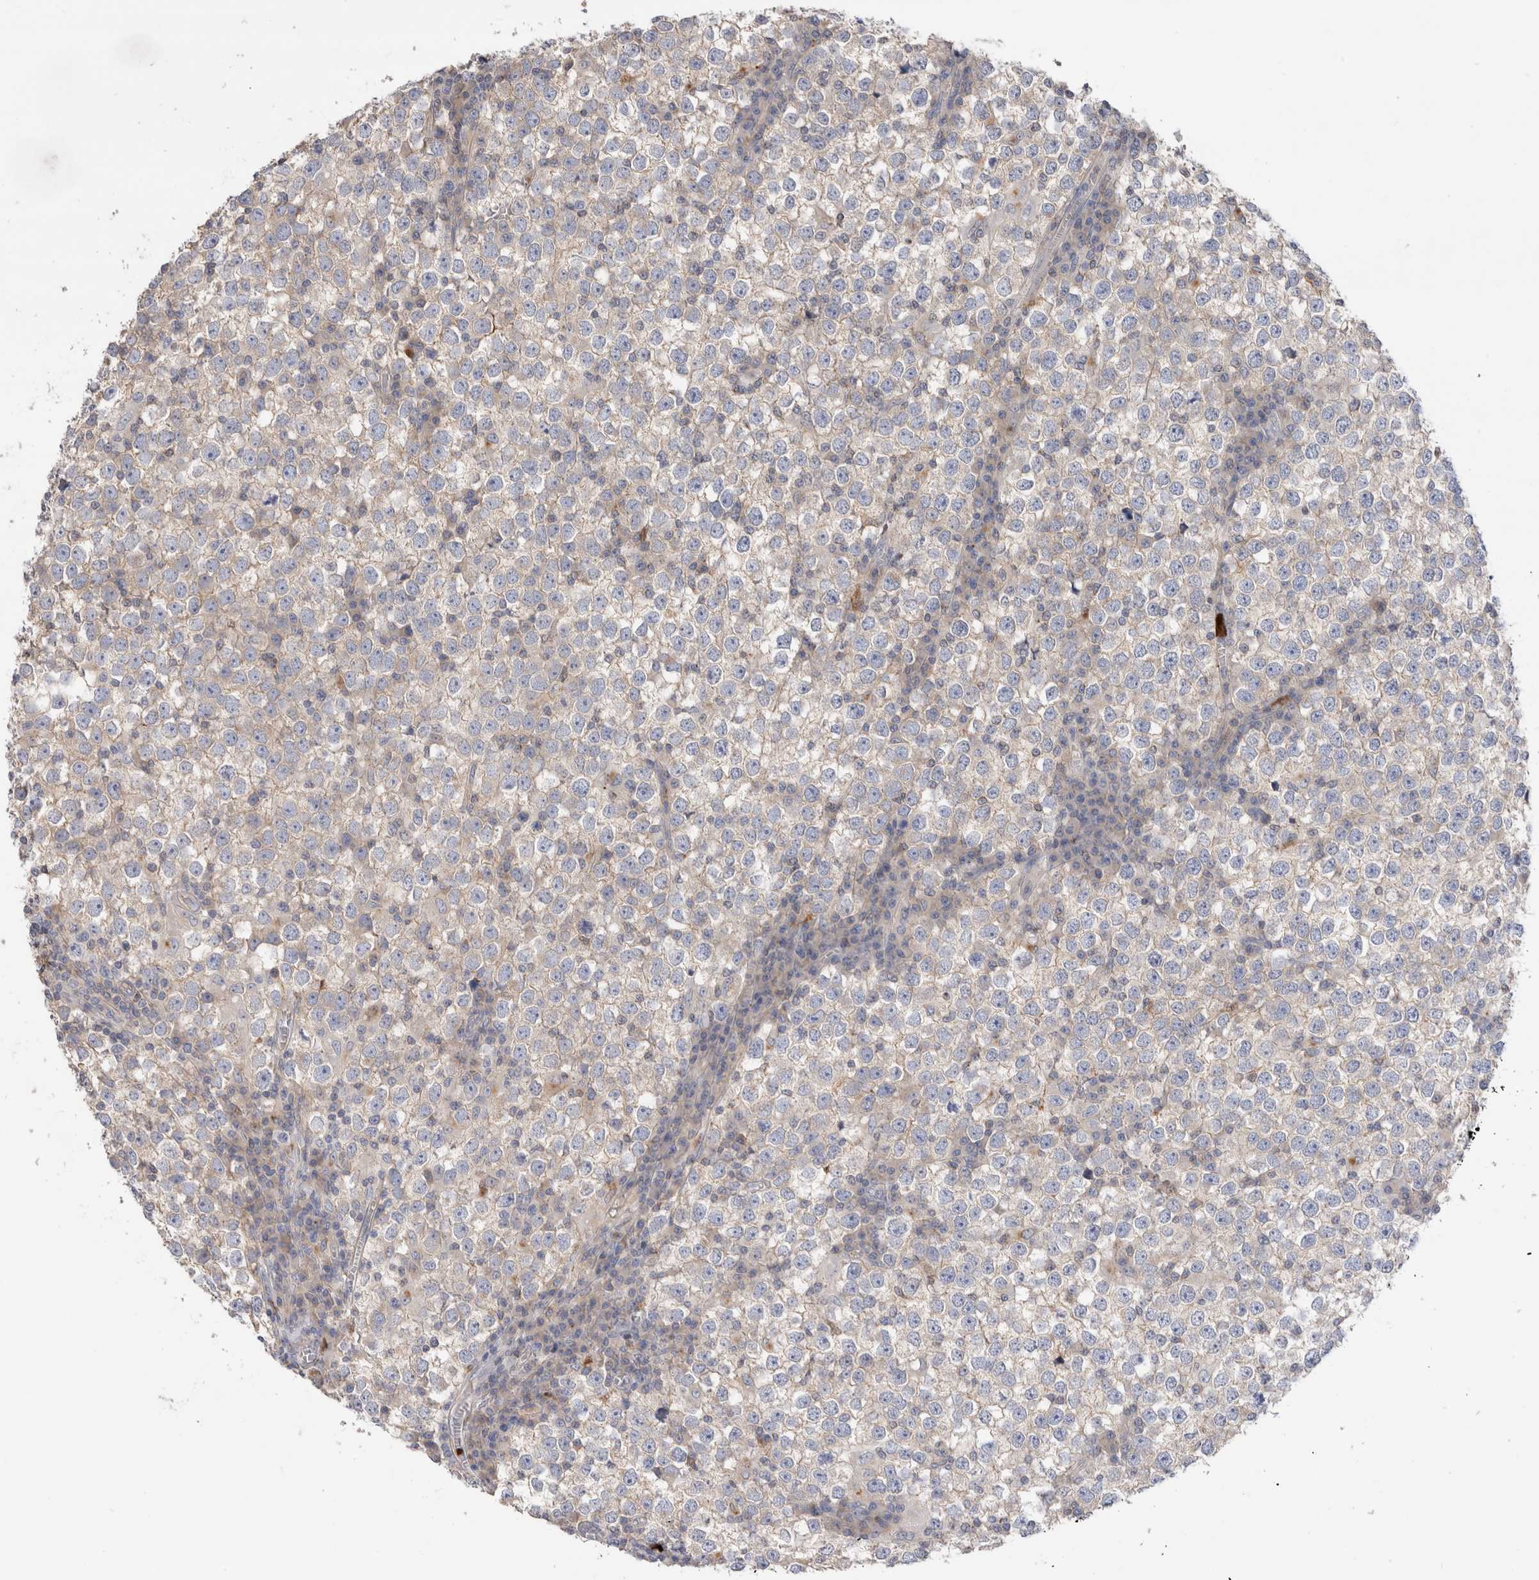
{"staining": {"intensity": "weak", "quantity": "<25%", "location": "cytoplasmic/membranous"}, "tissue": "testis cancer", "cell_type": "Tumor cells", "image_type": "cancer", "snomed": [{"axis": "morphology", "description": "Seminoma, NOS"}, {"axis": "topography", "description": "Testis"}], "caption": "This is an immunohistochemistry (IHC) image of testis seminoma. There is no positivity in tumor cells.", "gene": "NXT2", "patient": {"sex": "male", "age": 65}}